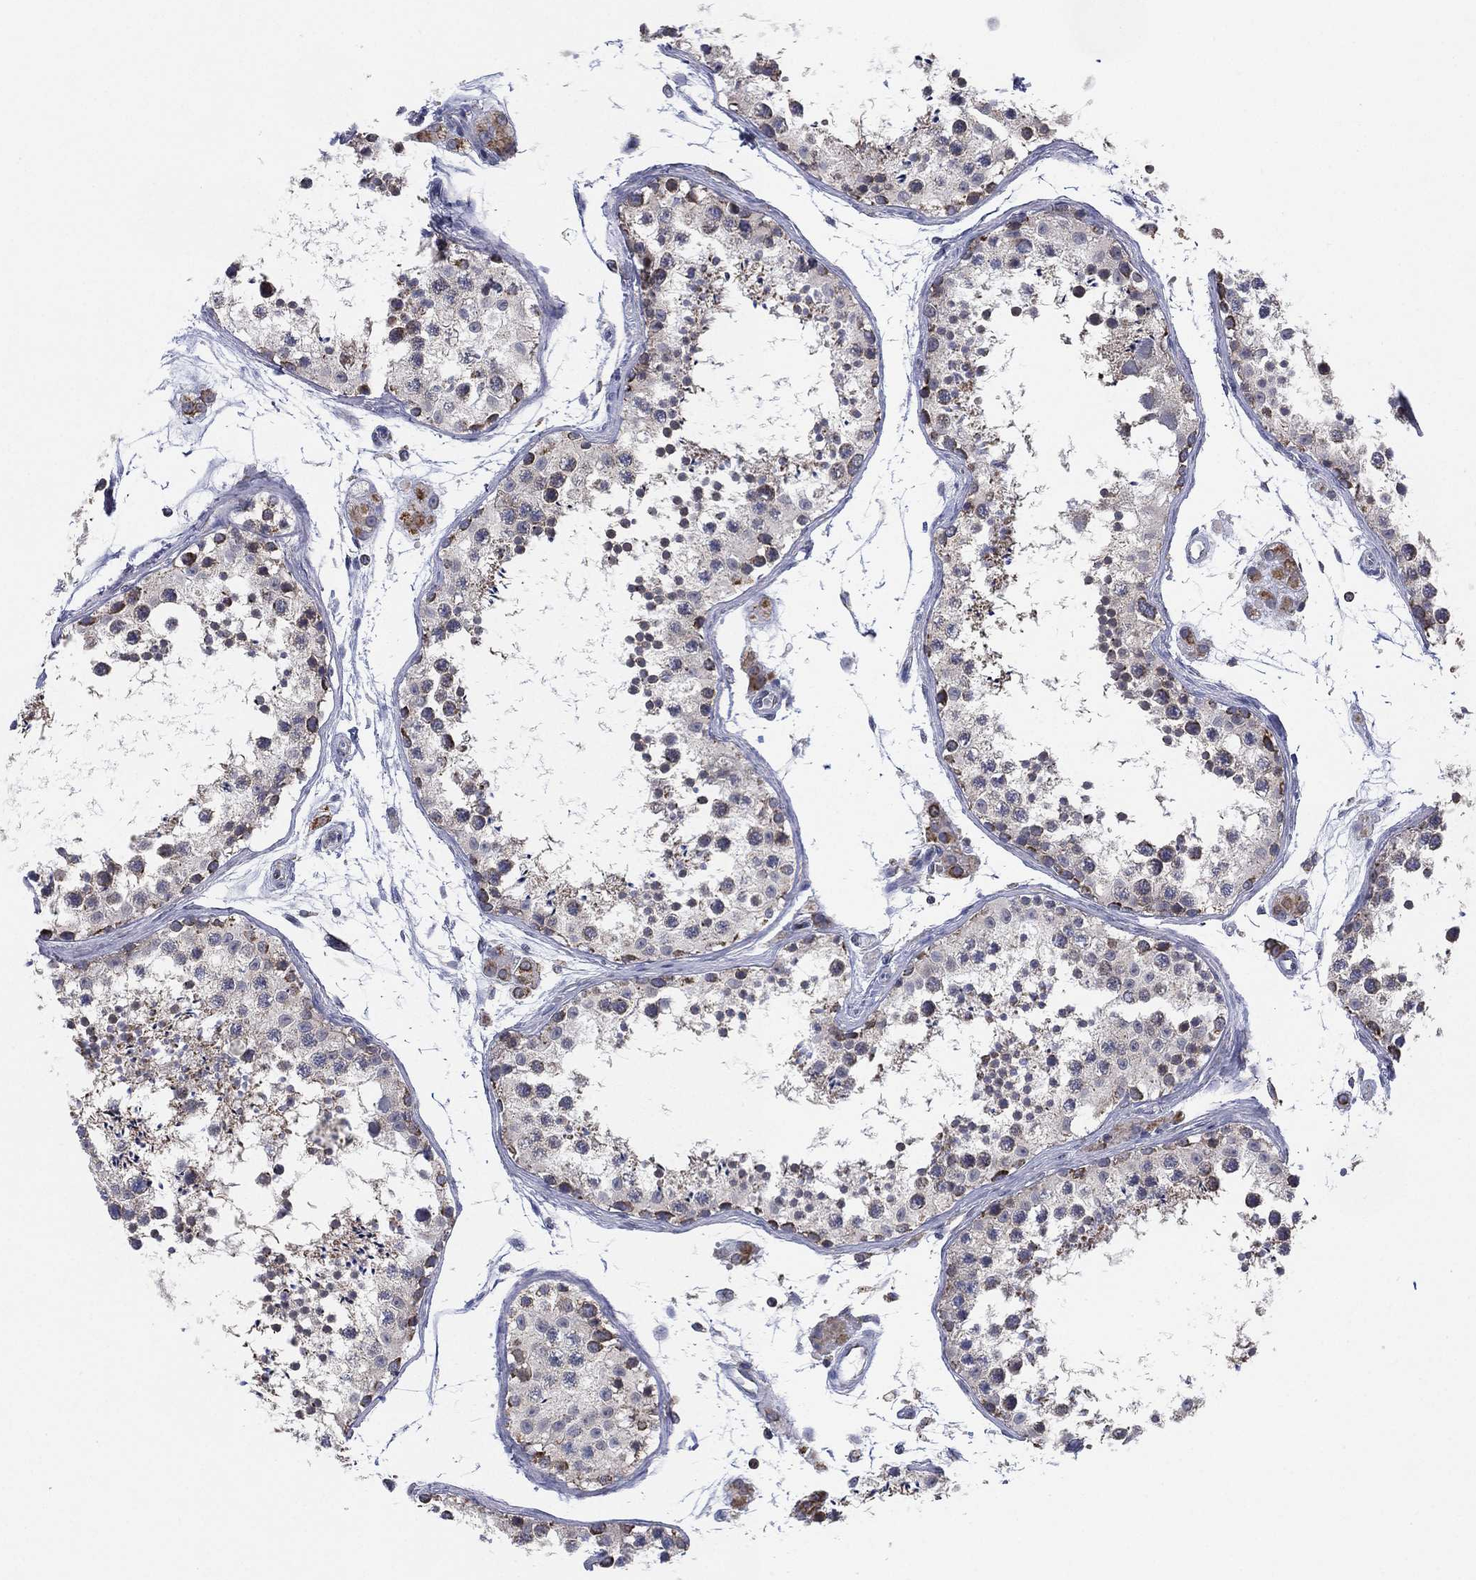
{"staining": {"intensity": "moderate", "quantity": "<25%", "location": "cytoplasmic/membranous"}, "tissue": "testis", "cell_type": "Cells in seminiferous ducts", "image_type": "normal", "snomed": [{"axis": "morphology", "description": "Normal tissue, NOS"}, {"axis": "topography", "description": "Testis"}], "caption": "Immunohistochemical staining of unremarkable testis displays low levels of moderate cytoplasmic/membranous expression in about <25% of cells in seminiferous ducts. The protein is shown in brown color, while the nuclei are stained blue.", "gene": "PSMG4", "patient": {"sex": "male", "age": 41}}